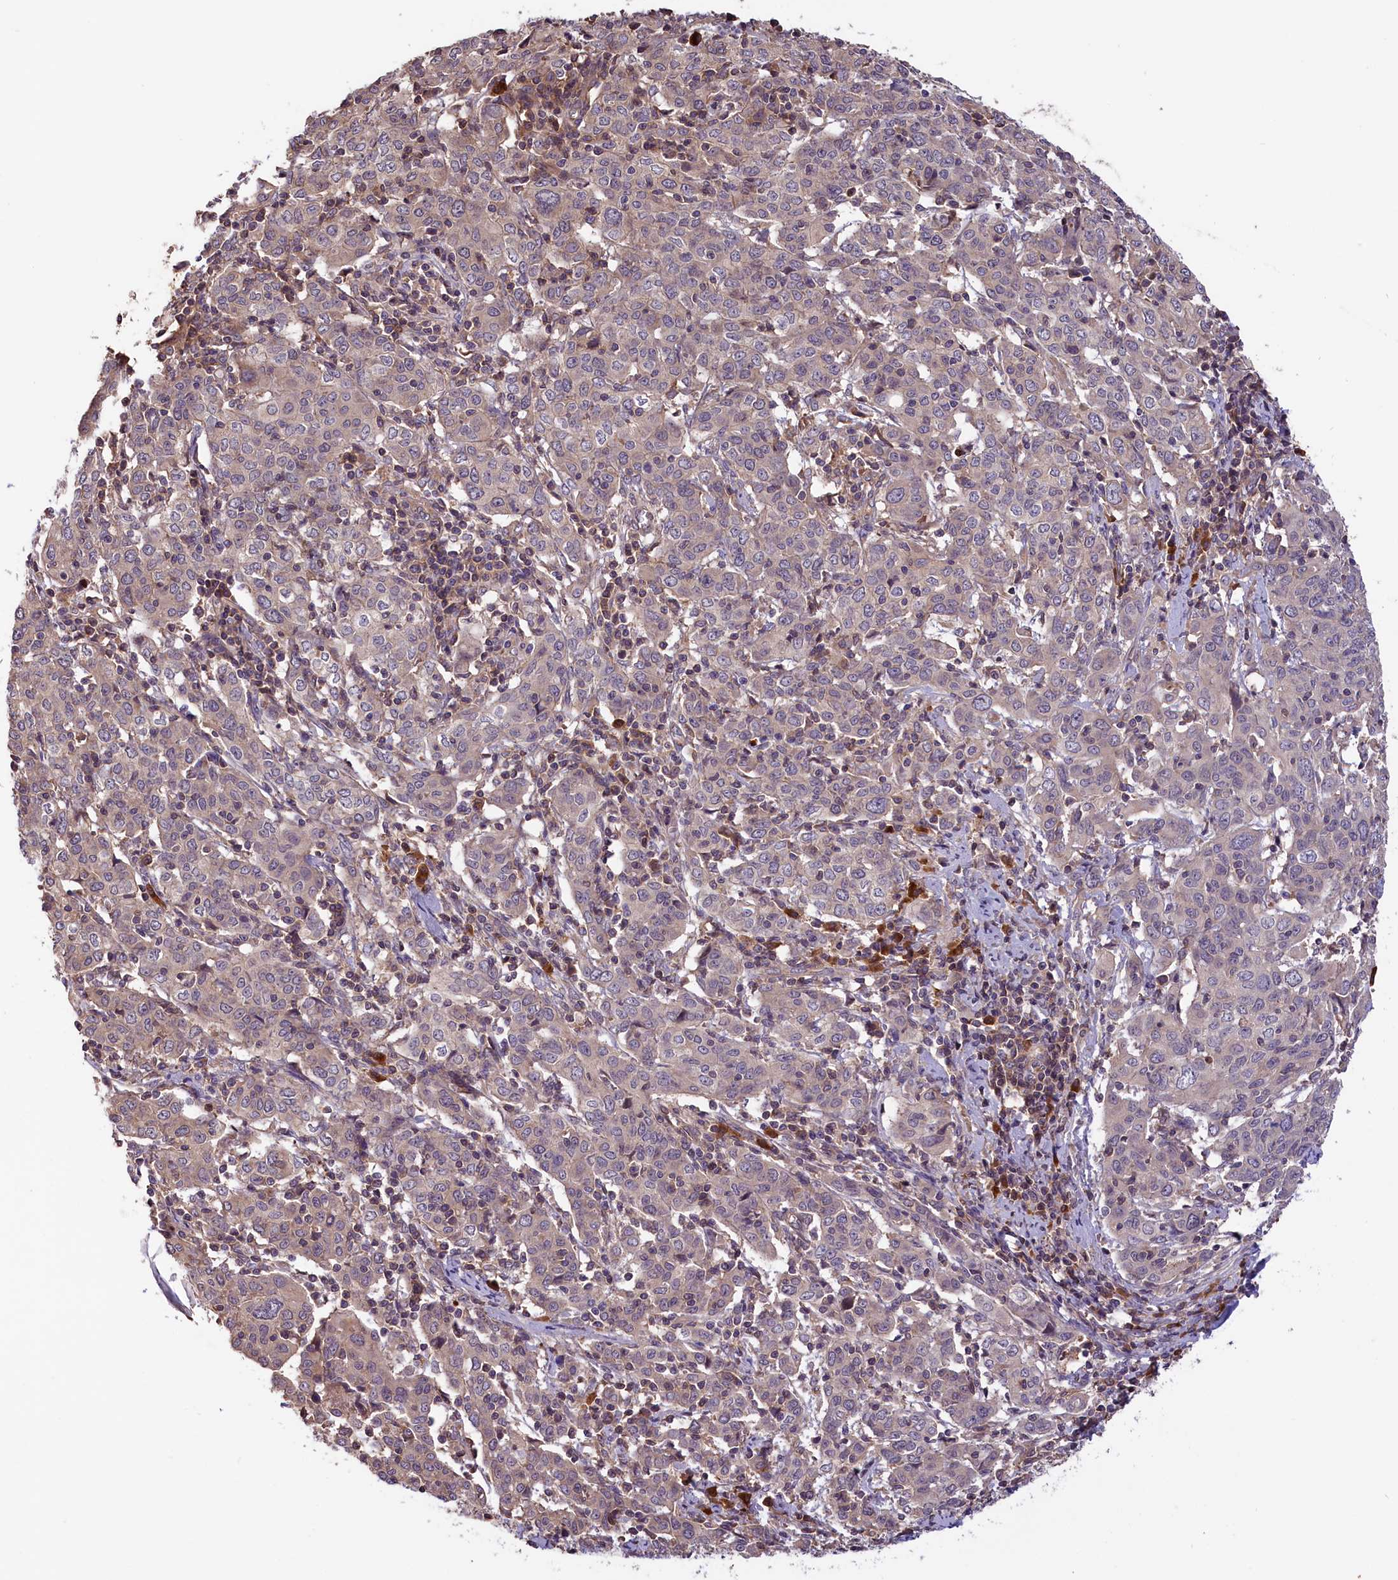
{"staining": {"intensity": "weak", "quantity": "25%-75%", "location": "cytoplasmic/membranous"}, "tissue": "cervical cancer", "cell_type": "Tumor cells", "image_type": "cancer", "snomed": [{"axis": "morphology", "description": "Squamous cell carcinoma, NOS"}, {"axis": "topography", "description": "Cervix"}], "caption": "About 25%-75% of tumor cells in human cervical cancer display weak cytoplasmic/membranous protein expression as visualized by brown immunohistochemical staining.", "gene": "SETD6", "patient": {"sex": "female", "age": 67}}